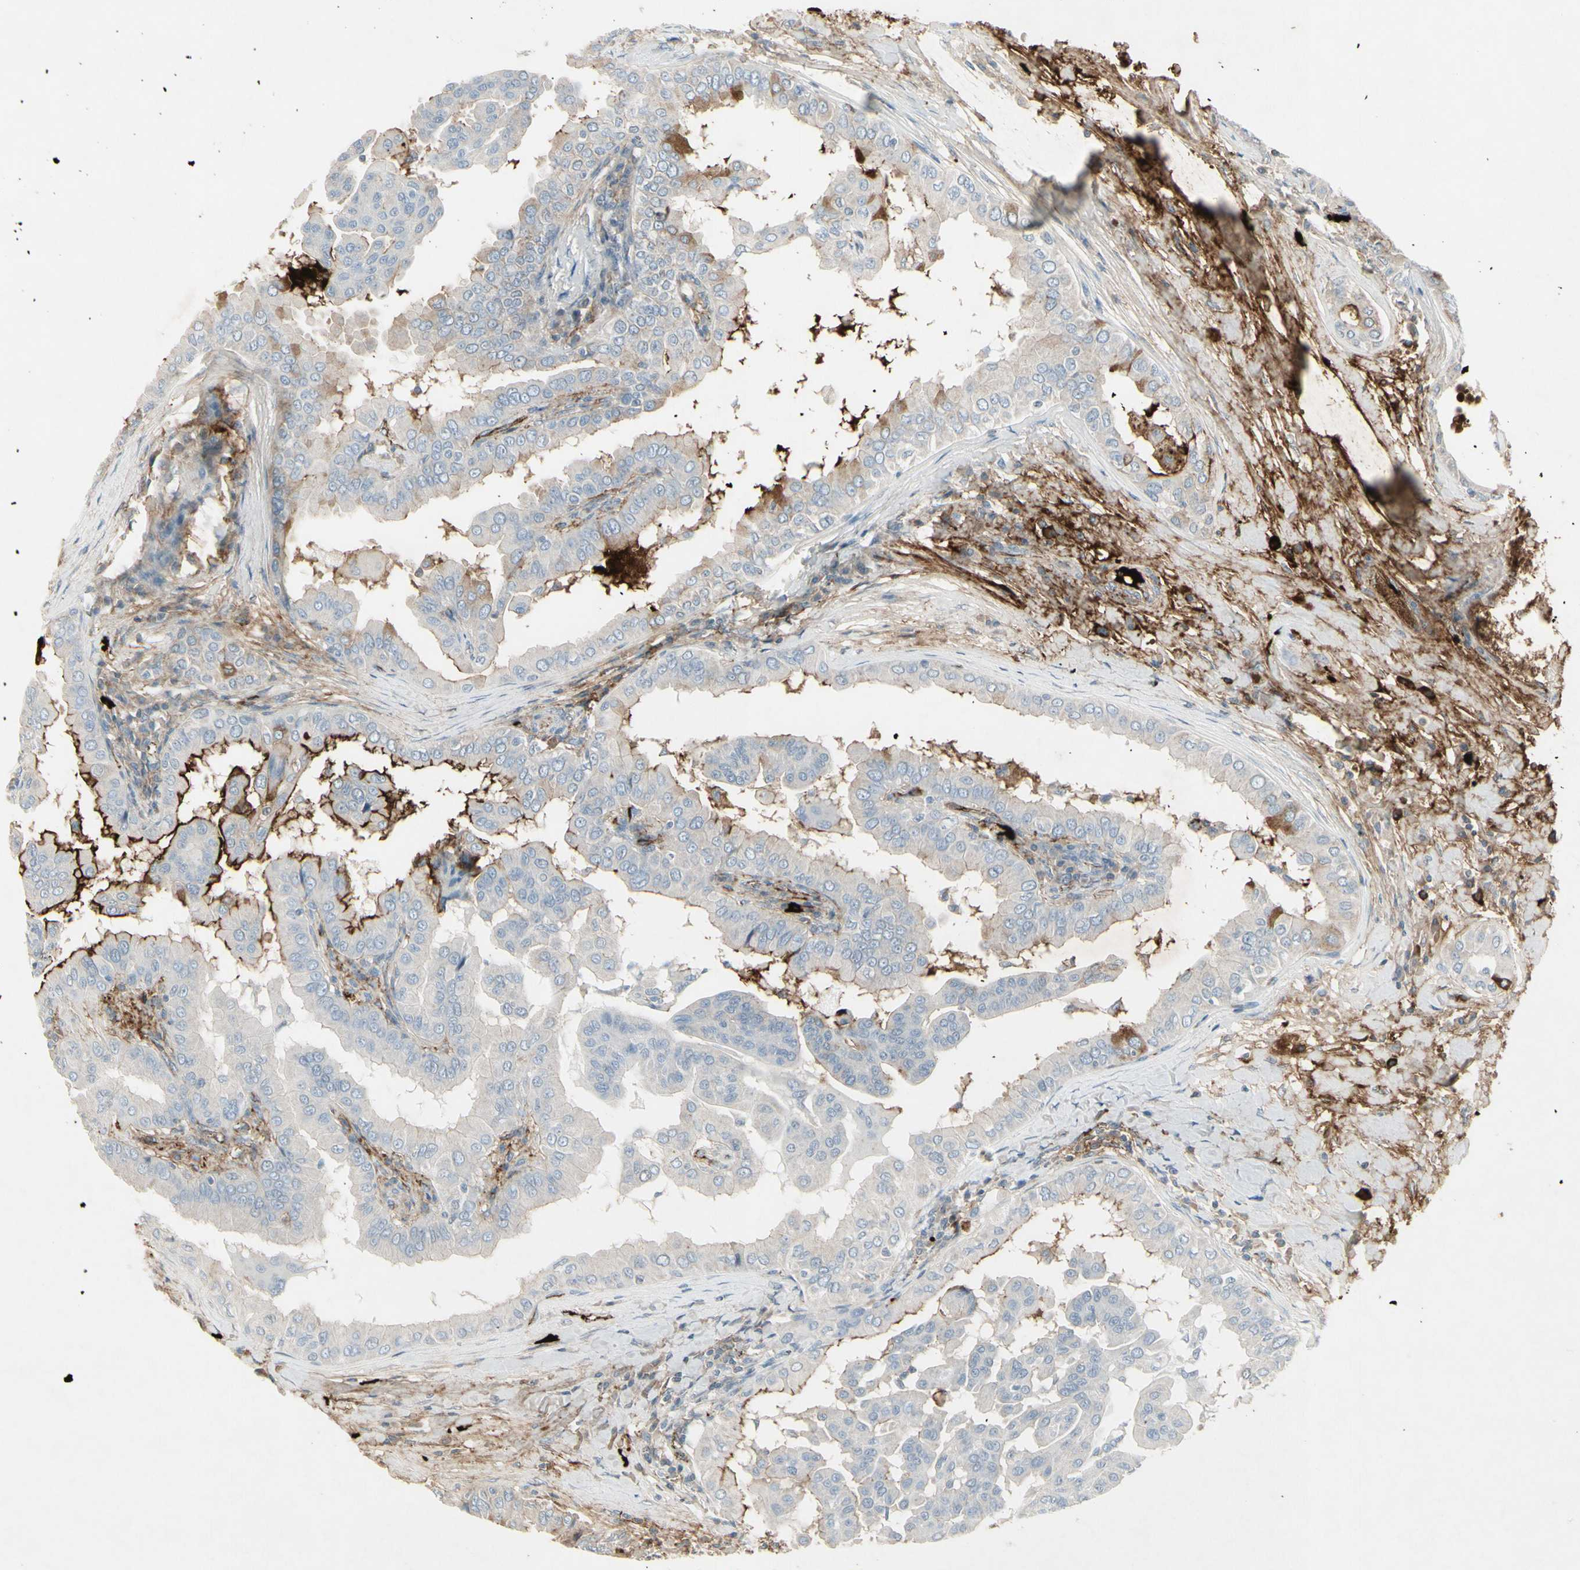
{"staining": {"intensity": "moderate", "quantity": "<25%", "location": "cytoplasmic/membranous"}, "tissue": "thyroid cancer", "cell_type": "Tumor cells", "image_type": "cancer", "snomed": [{"axis": "morphology", "description": "Papillary adenocarcinoma, NOS"}, {"axis": "topography", "description": "Thyroid gland"}], "caption": "Protein staining exhibits moderate cytoplasmic/membranous expression in approximately <25% of tumor cells in thyroid cancer (papillary adenocarcinoma). (IHC, brightfield microscopy, high magnification).", "gene": "IGHM", "patient": {"sex": "male", "age": 33}}